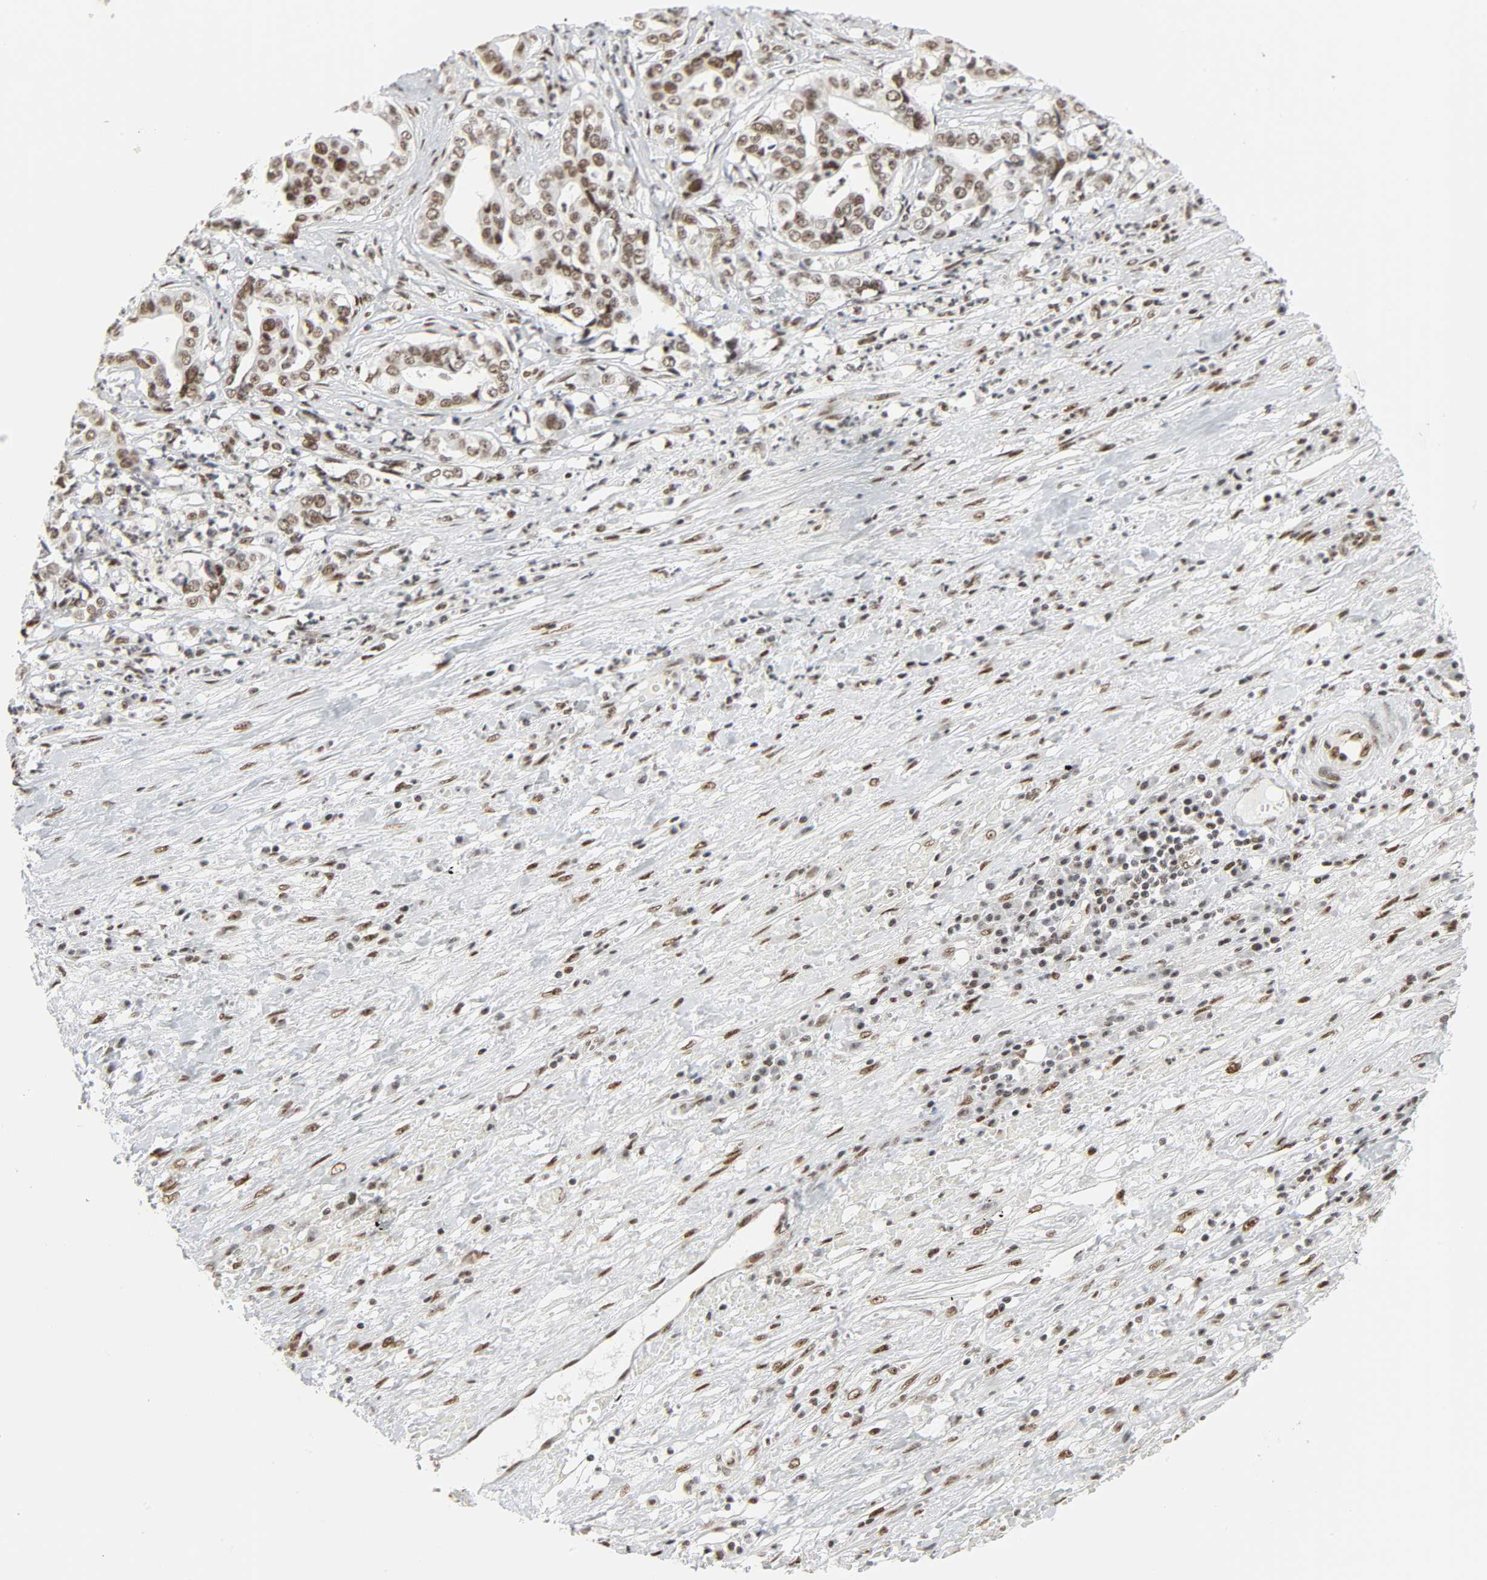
{"staining": {"intensity": "strong", "quantity": ">75%", "location": "nuclear"}, "tissue": "liver cancer", "cell_type": "Tumor cells", "image_type": "cancer", "snomed": [{"axis": "morphology", "description": "Cholangiocarcinoma"}, {"axis": "topography", "description": "Liver"}], "caption": "An image of liver cholangiocarcinoma stained for a protein shows strong nuclear brown staining in tumor cells. The staining was performed using DAB (3,3'-diaminobenzidine), with brown indicating positive protein expression. Nuclei are stained blue with hematoxylin.", "gene": "CDK7", "patient": {"sex": "female", "age": 61}}